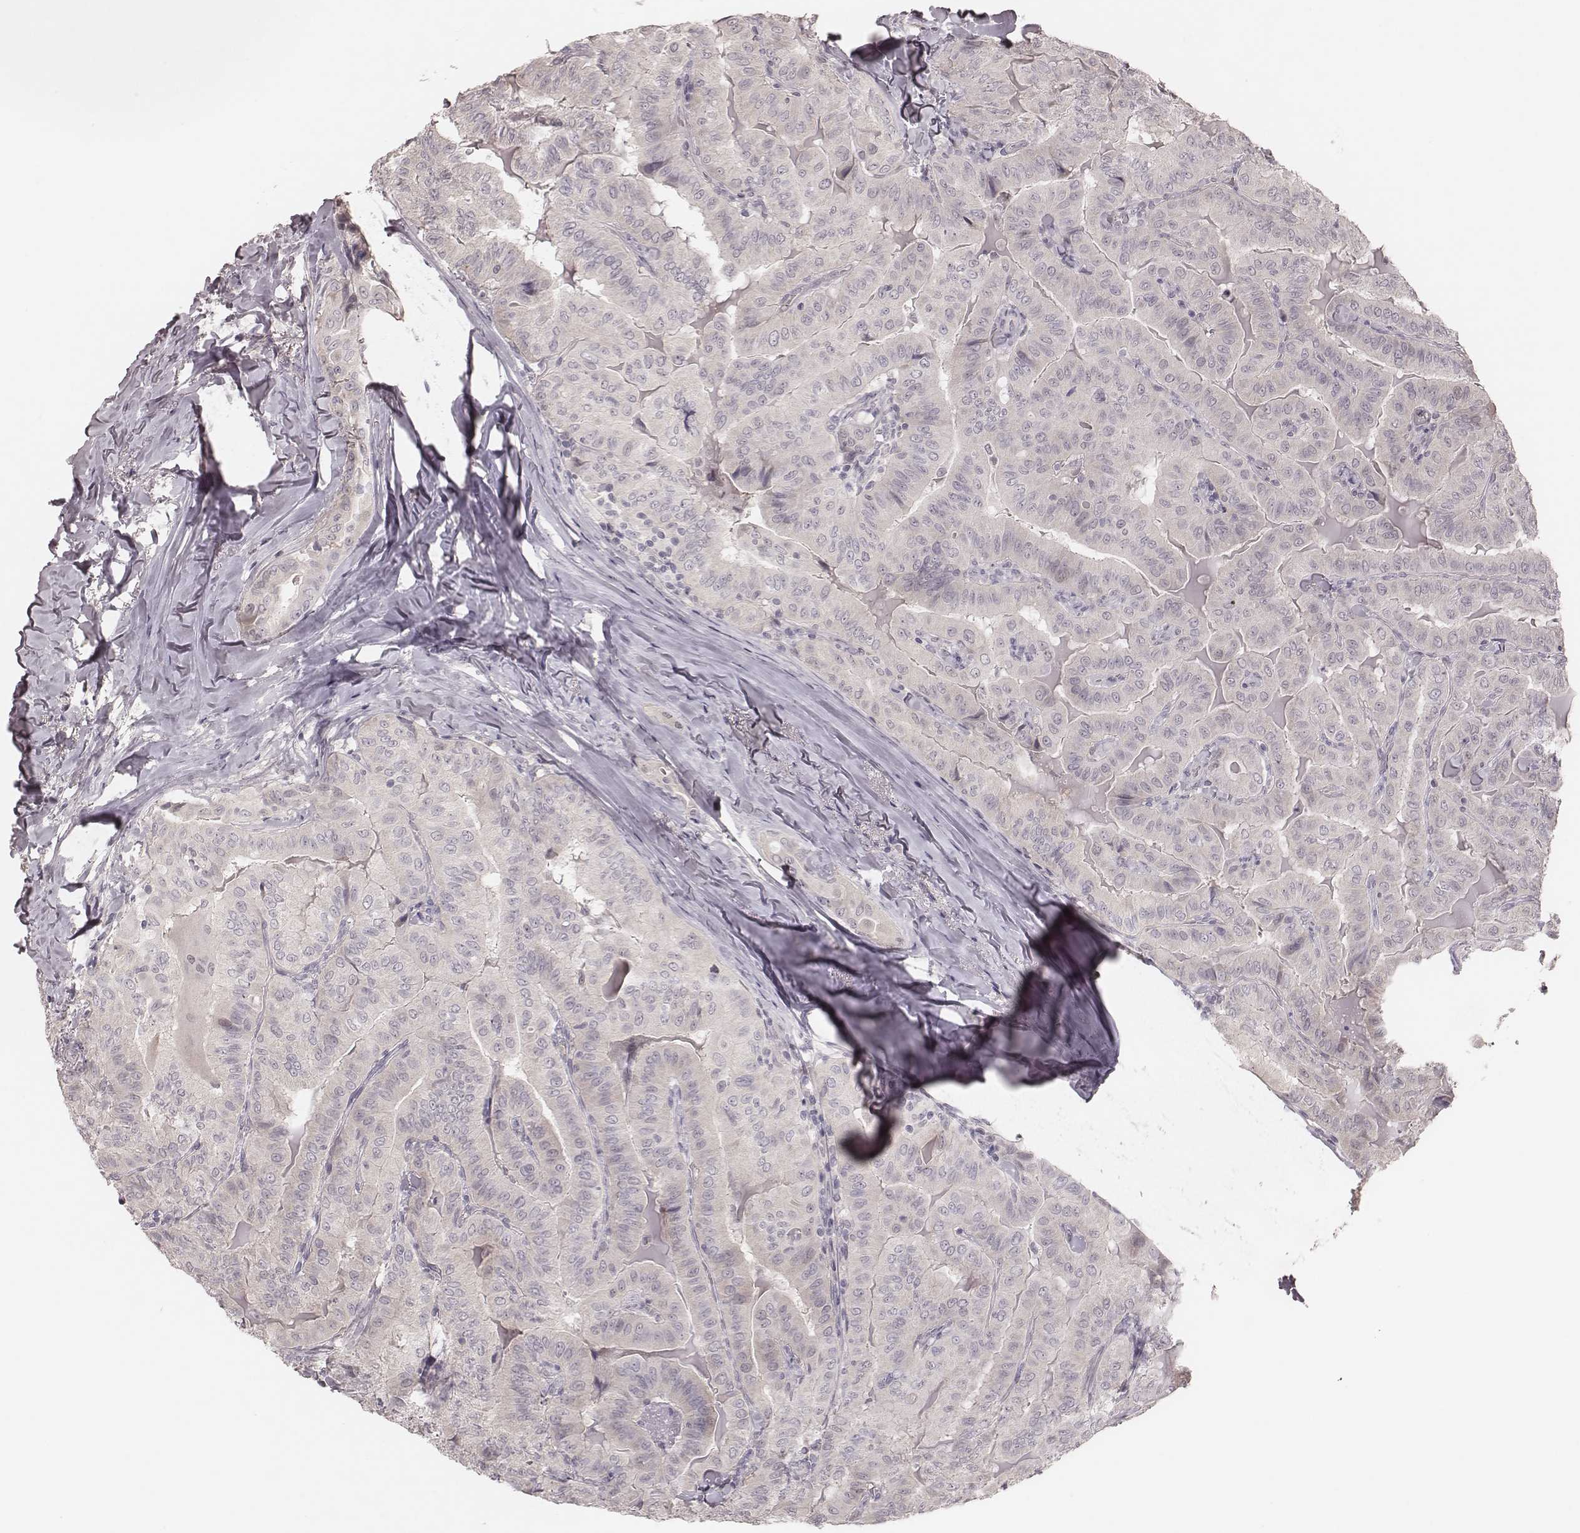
{"staining": {"intensity": "negative", "quantity": "none", "location": "none"}, "tissue": "thyroid cancer", "cell_type": "Tumor cells", "image_type": "cancer", "snomed": [{"axis": "morphology", "description": "Papillary adenocarcinoma, NOS"}, {"axis": "topography", "description": "Thyroid gland"}], "caption": "High magnification brightfield microscopy of papillary adenocarcinoma (thyroid) stained with DAB (3,3'-diaminobenzidine) (brown) and counterstained with hematoxylin (blue): tumor cells show no significant positivity. Nuclei are stained in blue.", "gene": "FAM13B", "patient": {"sex": "female", "age": 68}}